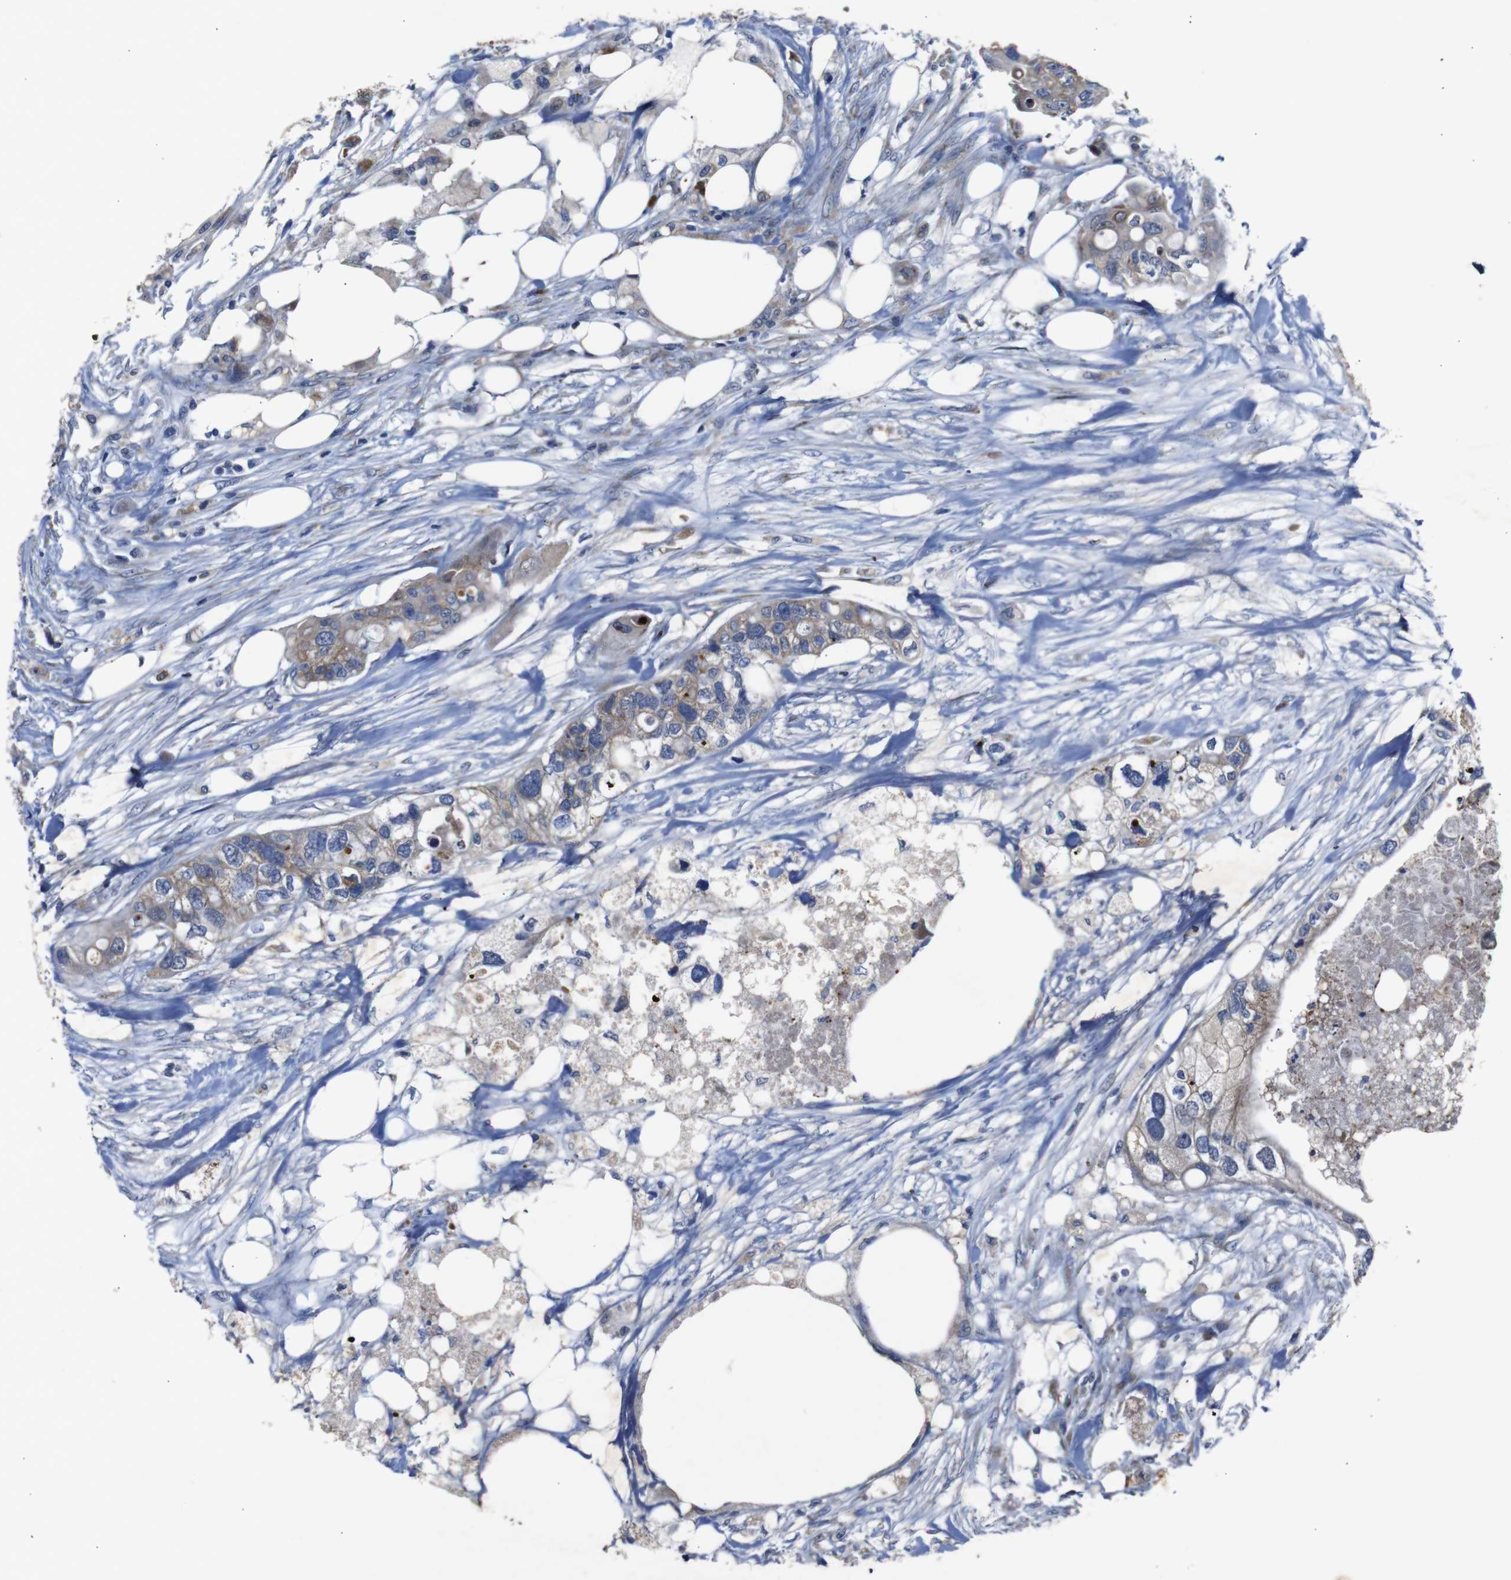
{"staining": {"intensity": "moderate", "quantity": "25%-75%", "location": "cytoplasmic/membranous"}, "tissue": "colorectal cancer", "cell_type": "Tumor cells", "image_type": "cancer", "snomed": [{"axis": "morphology", "description": "Adenocarcinoma, NOS"}, {"axis": "topography", "description": "Colon"}], "caption": "This is a micrograph of immunohistochemistry (IHC) staining of colorectal adenocarcinoma, which shows moderate staining in the cytoplasmic/membranous of tumor cells.", "gene": "CHST10", "patient": {"sex": "female", "age": 57}}